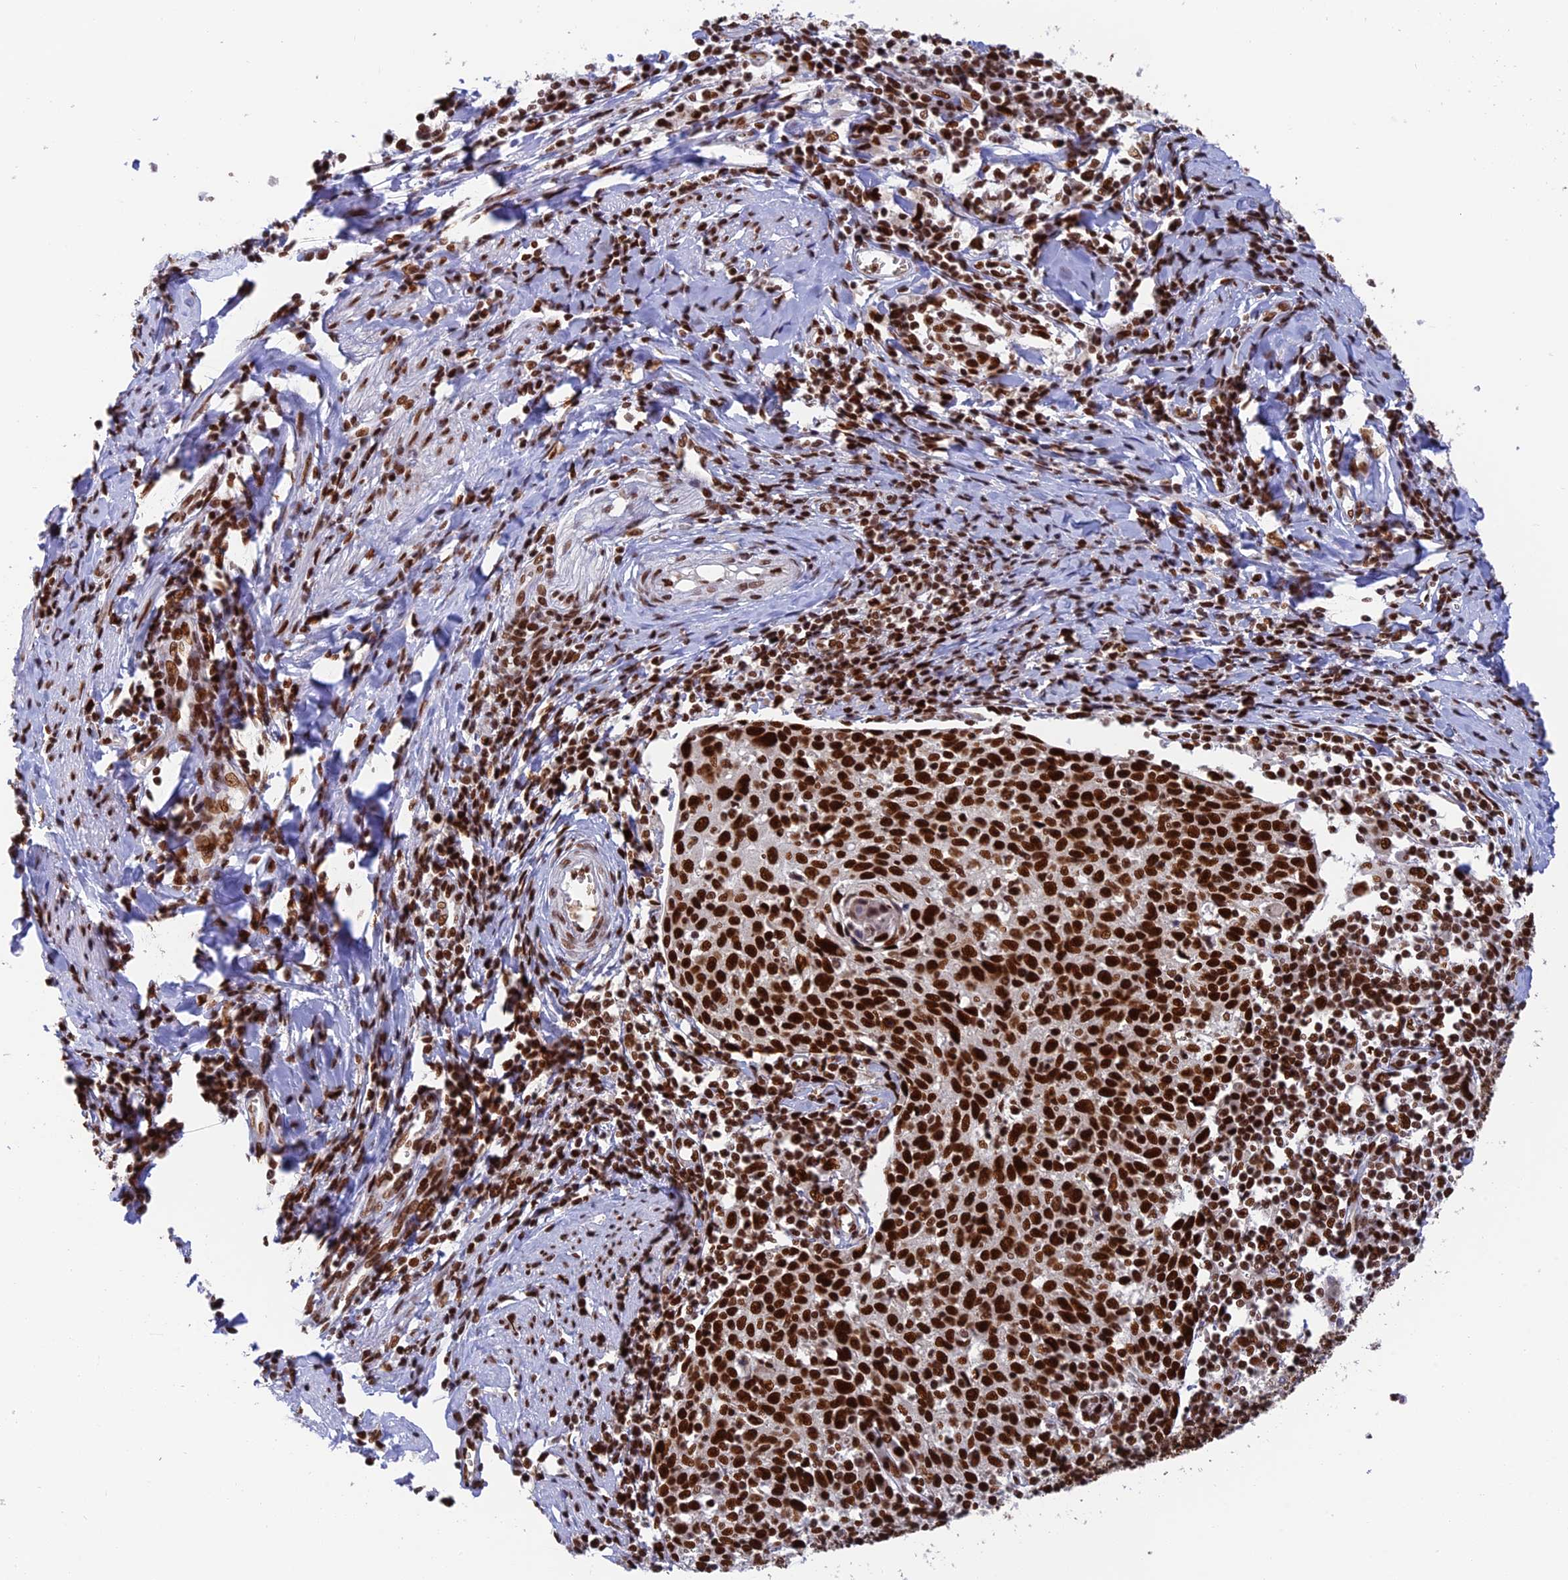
{"staining": {"intensity": "strong", "quantity": ">75%", "location": "nuclear"}, "tissue": "cervical cancer", "cell_type": "Tumor cells", "image_type": "cancer", "snomed": [{"axis": "morphology", "description": "Squamous cell carcinoma, NOS"}, {"axis": "topography", "description": "Cervix"}], "caption": "Immunohistochemistry (IHC) micrograph of human squamous cell carcinoma (cervical) stained for a protein (brown), which shows high levels of strong nuclear expression in about >75% of tumor cells.", "gene": "EEF1AKMT3", "patient": {"sex": "female", "age": 52}}